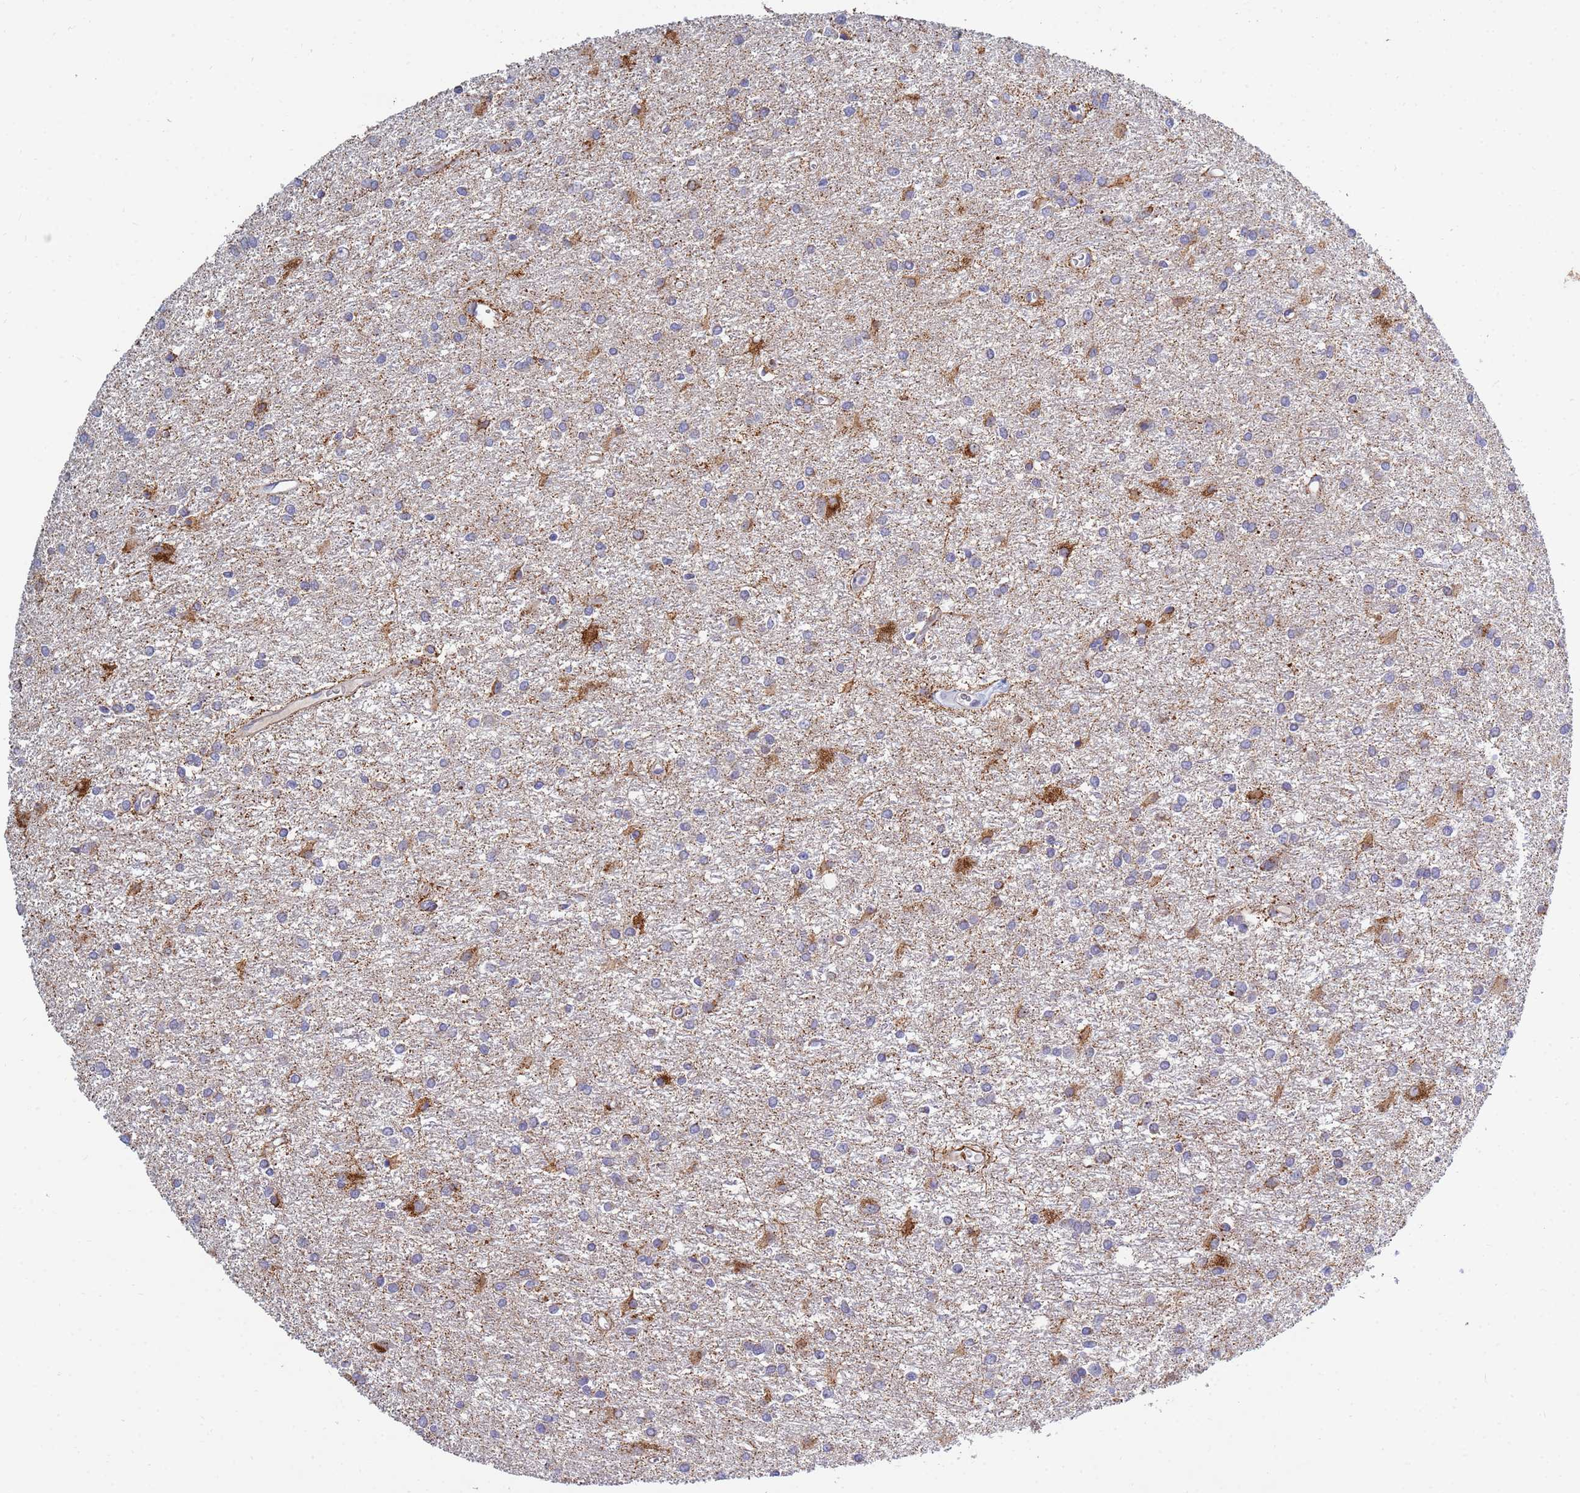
{"staining": {"intensity": "moderate", "quantity": "<25%", "location": "cytoplasmic/membranous"}, "tissue": "glioma", "cell_type": "Tumor cells", "image_type": "cancer", "snomed": [{"axis": "morphology", "description": "Glioma, malignant, High grade"}, {"axis": "topography", "description": "Brain"}], "caption": "Tumor cells display moderate cytoplasmic/membranous staining in approximately <25% of cells in malignant high-grade glioma.", "gene": "SDR39U1", "patient": {"sex": "female", "age": 50}}